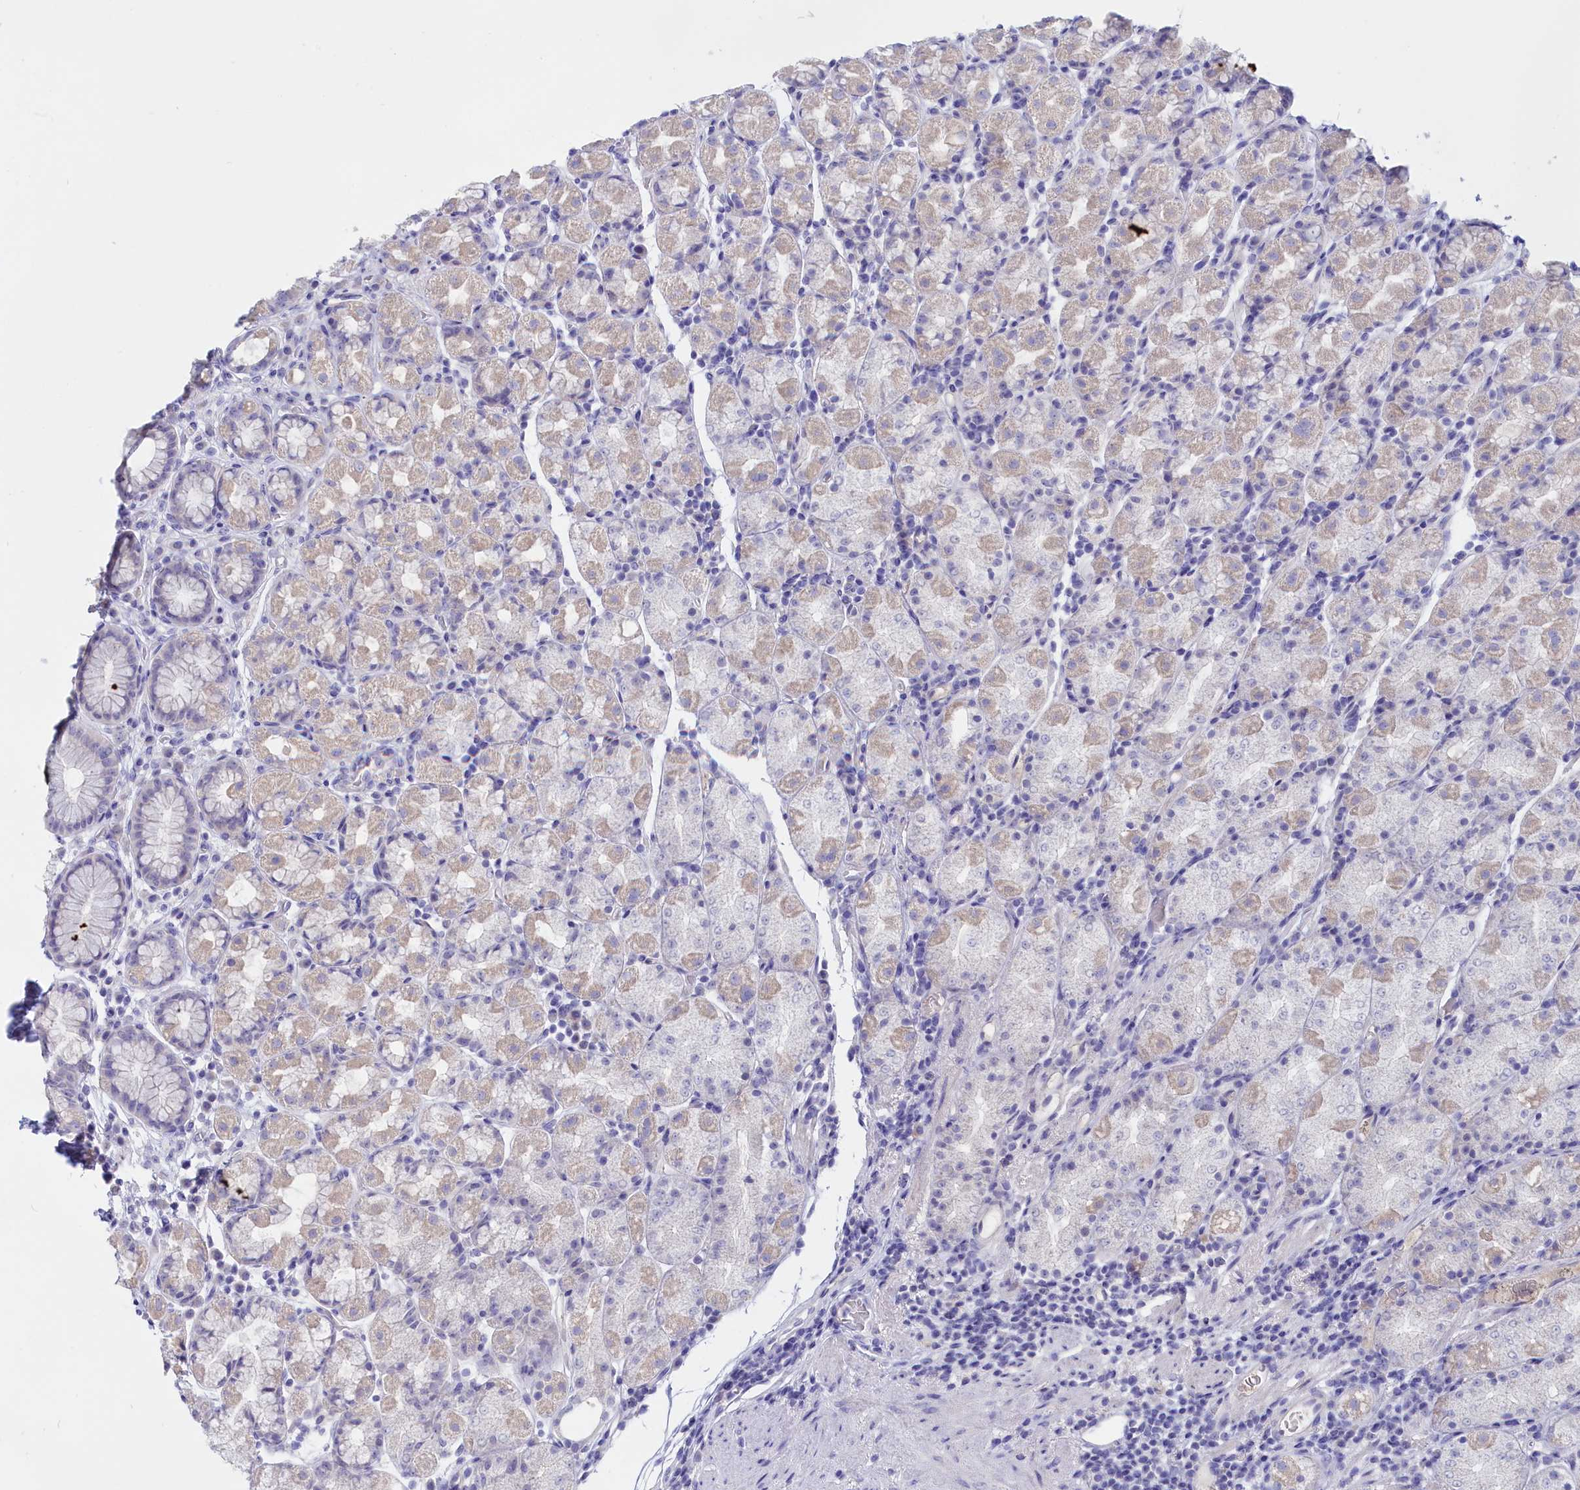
{"staining": {"intensity": "negative", "quantity": "none", "location": "none"}, "tissue": "stomach", "cell_type": "Glandular cells", "image_type": "normal", "snomed": [{"axis": "morphology", "description": "Normal tissue, NOS"}, {"axis": "topography", "description": "Stomach, upper"}, {"axis": "topography", "description": "Stomach, lower"}, {"axis": "topography", "description": "Small intestine"}], "caption": "DAB (3,3'-diaminobenzidine) immunohistochemical staining of normal human stomach displays no significant staining in glandular cells.", "gene": "ADGRA1", "patient": {"sex": "male", "age": 68}}